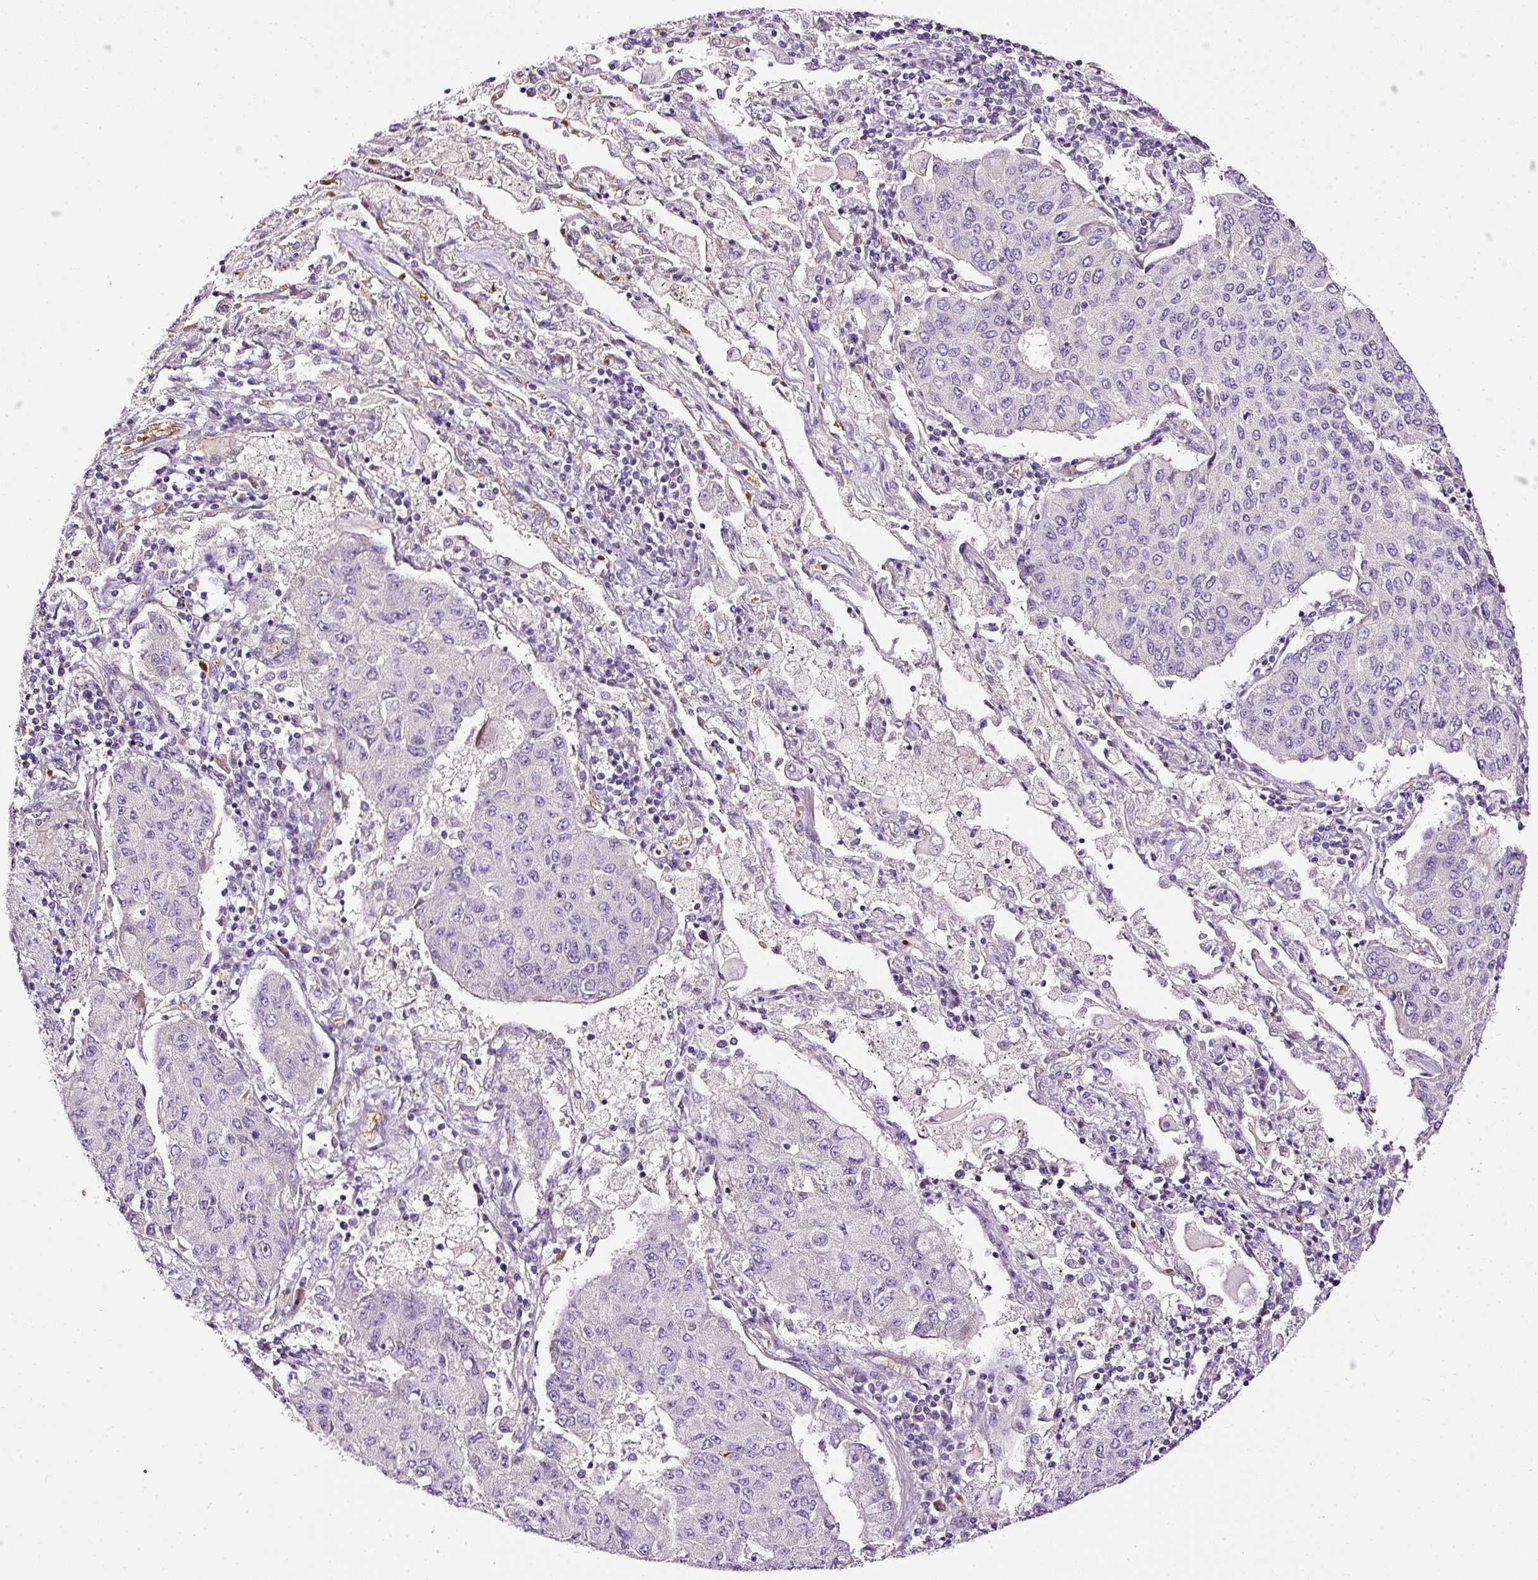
{"staining": {"intensity": "negative", "quantity": "none", "location": "none"}, "tissue": "lung cancer", "cell_type": "Tumor cells", "image_type": "cancer", "snomed": [{"axis": "morphology", "description": "Squamous cell carcinoma, NOS"}, {"axis": "topography", "description": "Lung"}], "caption": "Squamous cell carcinoma (lung) was stained to show a protein in brown. There is no significant expression in tumor cells.", "gene": "USHBP1", "patient": {"sex": "male", "age": 74}}